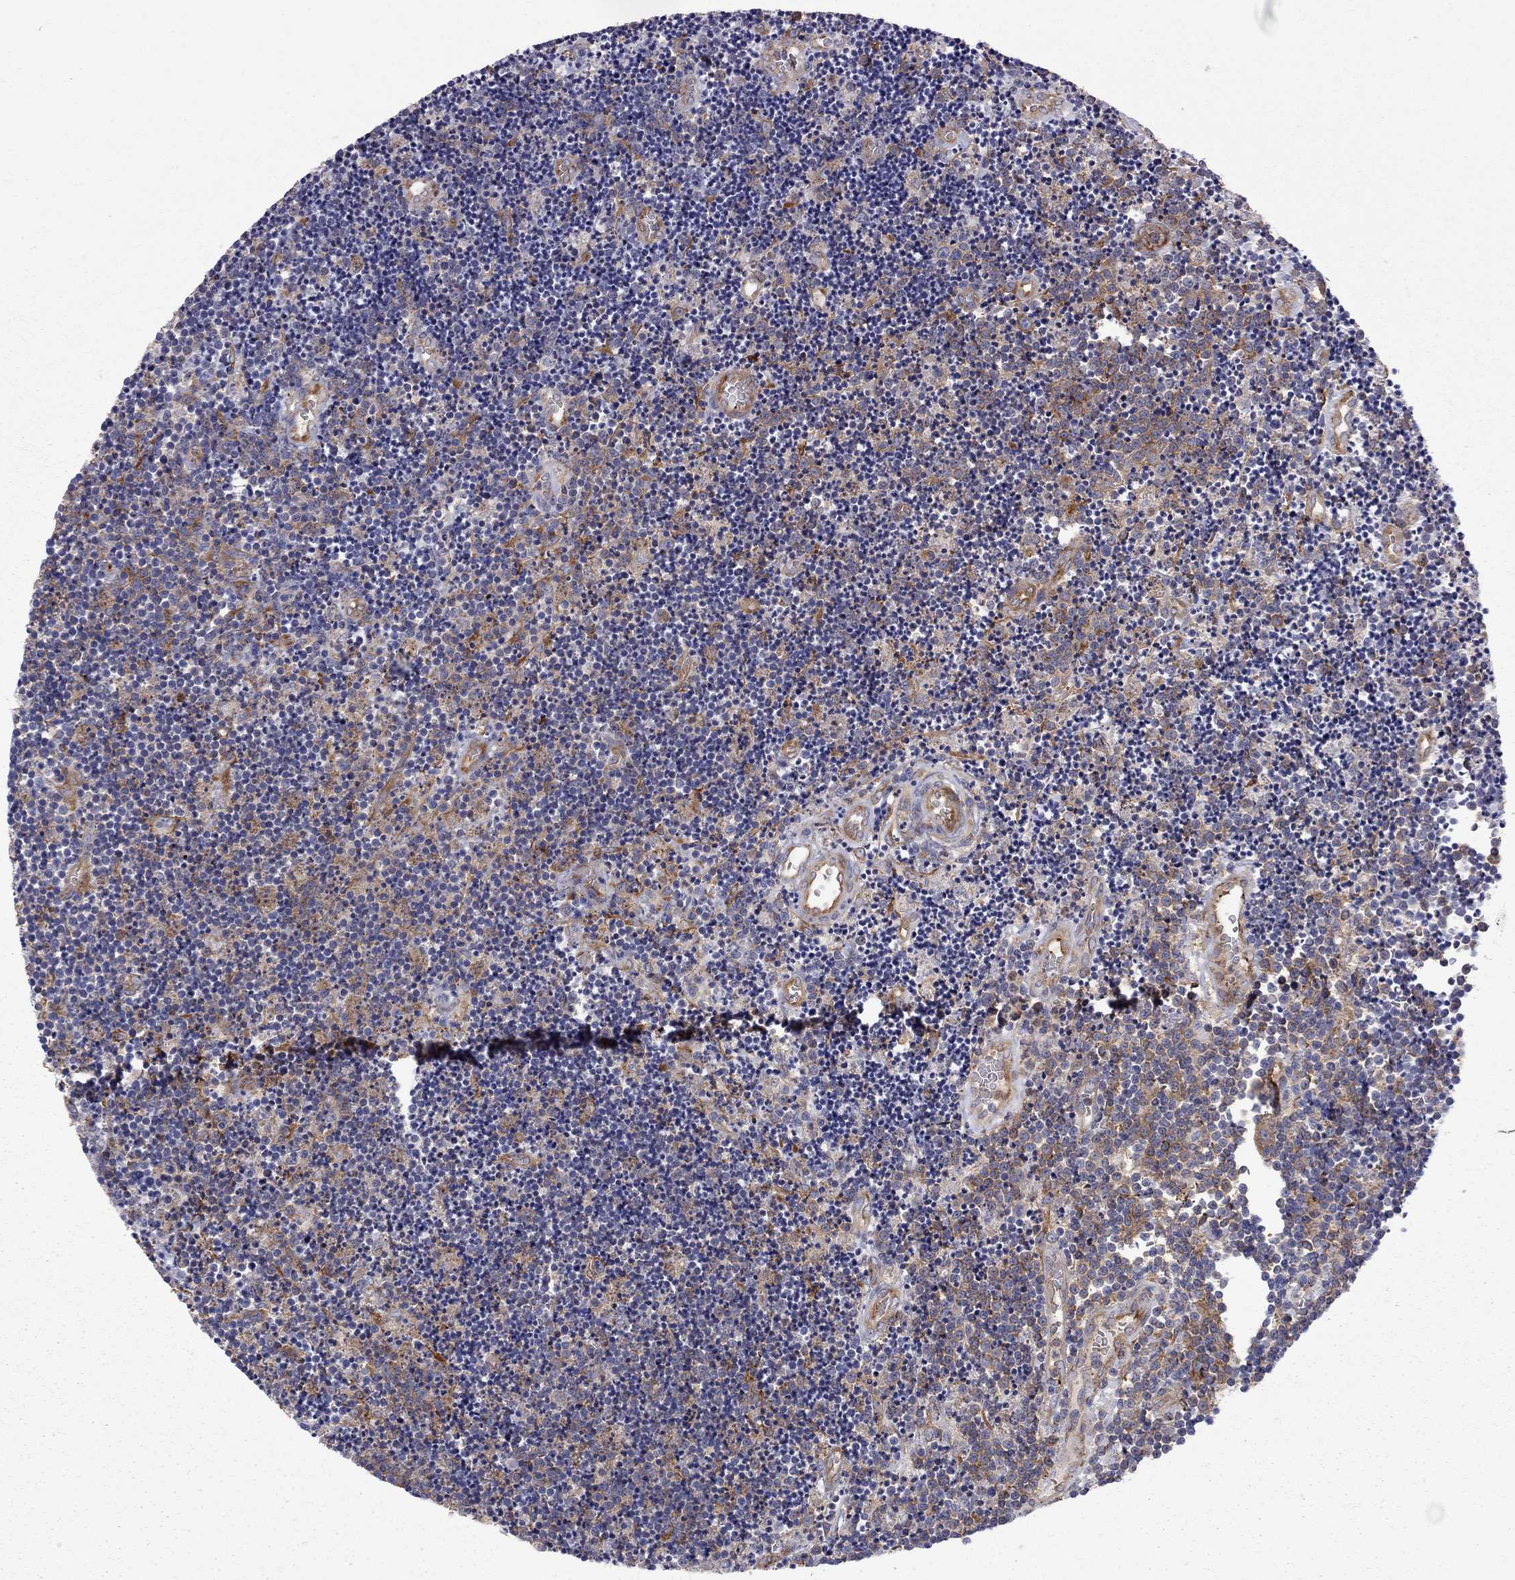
{"staining": {"intensity": "strong", "quantity": "25%-75%", "location": "cytoplasmic/membranous"}, "tissue": "lymphoma", "cell_type": "Tumor cells", "image_type": "cancer", "snomed": [{"axis": "morphology", "description": "Malignant lymphoma, non-Hodgkin's type, Low grade"}, {"axis": "topography", "description": "Brain"}], "caption": "This micrograph demonstrates low-grade malignant lymphoma, non-Hodgkin's type stained with immunohistochemistry to label a protein in brown. The cytoplasmic/membranous of tumor cells show strong positivity for the protein. Nuclei are counter-stained blue.", "gene": "EIF4E3", "patient": {"sex": "female", "age": 66}}